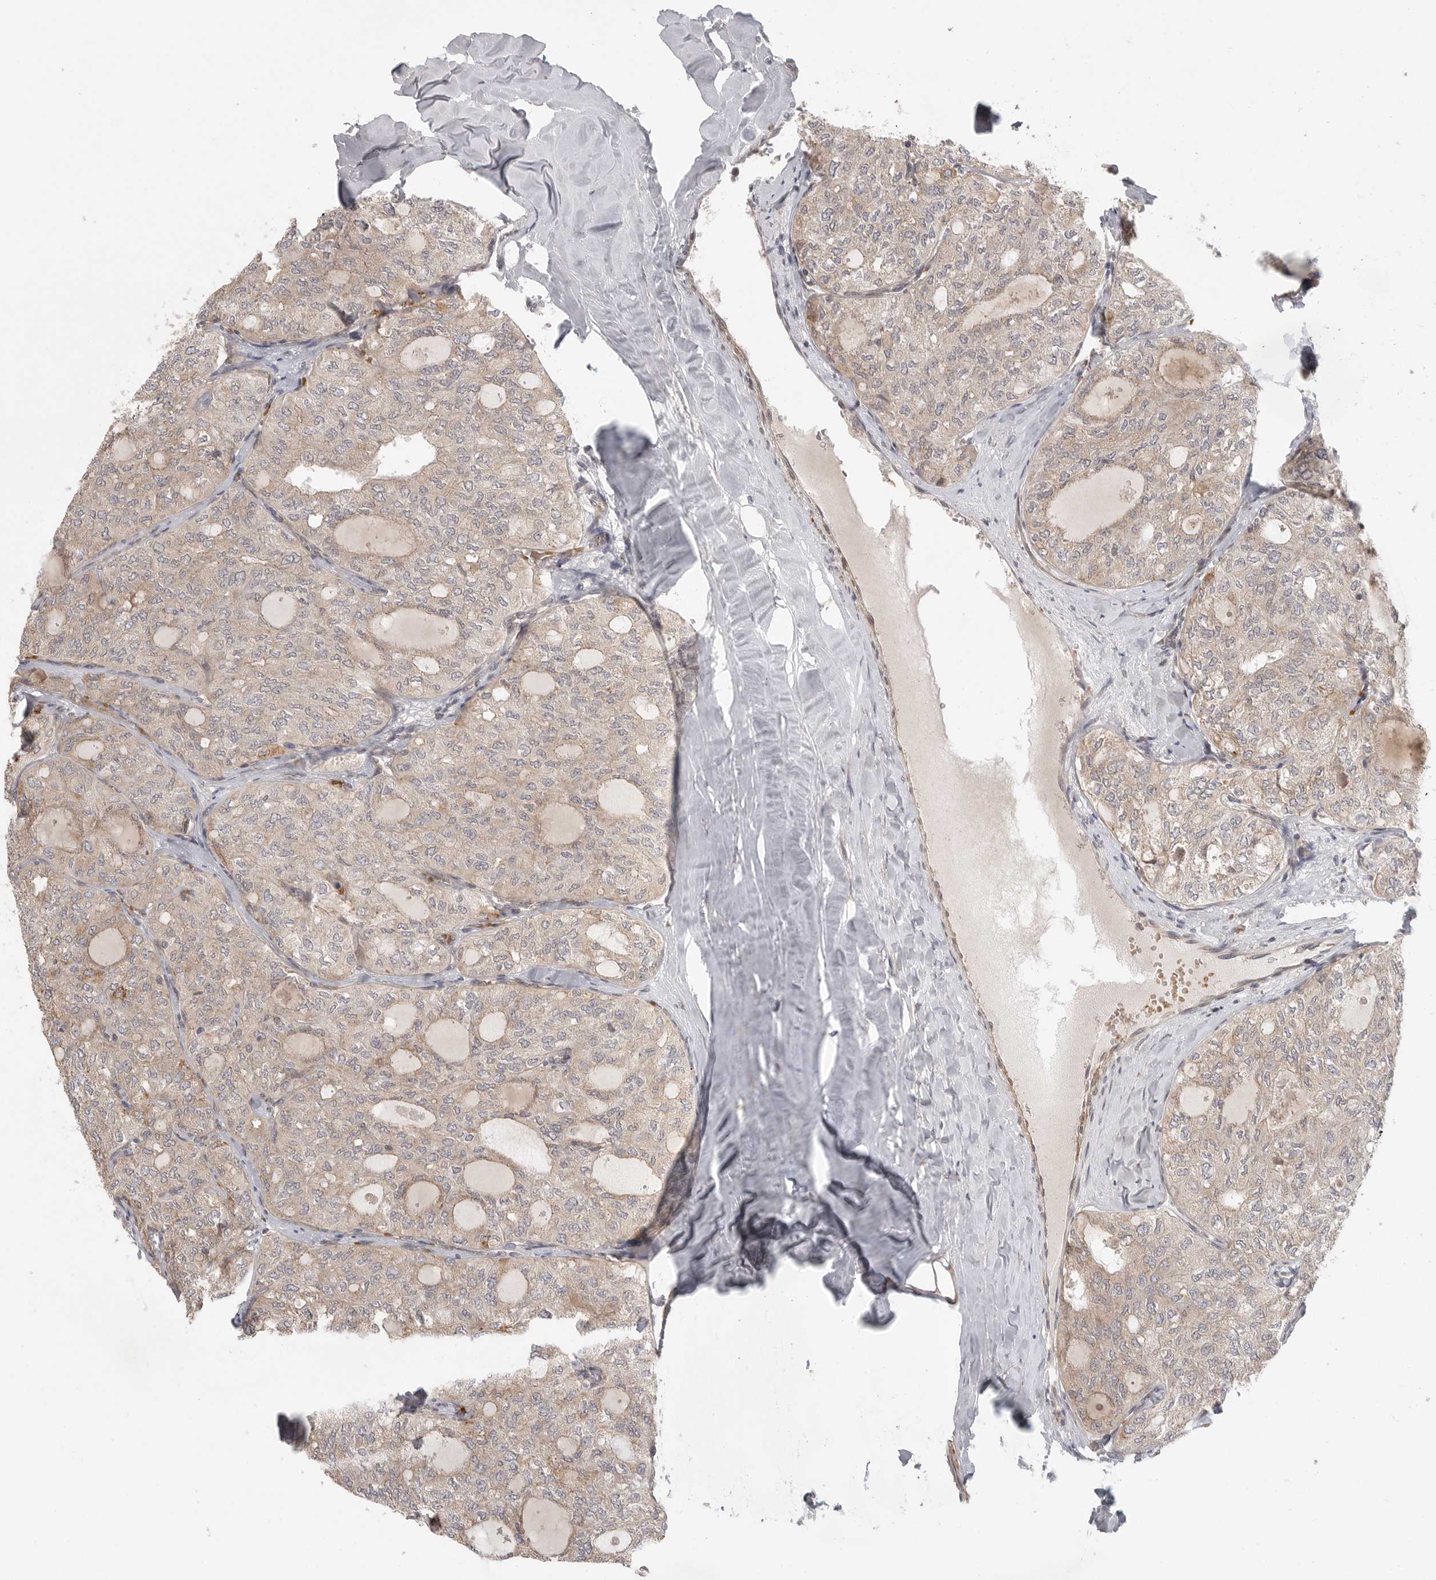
{"staining": {"intensity": "weak", "quantity": "<25%", "location": "cytoplasmic/membranous"}, "tissue": "thyroid cancer", "cell_type": "Tumor cells", "image_type": "cancer", "snomed": [{"axis": "morphology", "description": "Follicular adenoma carcinoma, NOS"}, {"axis": "topography", "description": "Thyroid gland"}], "caption": "The immunohistochemistry (IHC) histopathology image has no significant staining in tumor cells of follicular adenoma carcinoma (thyroid) tissue.", "gene": "CCPG1", "patient": {"sex": "male", "age": 75}}